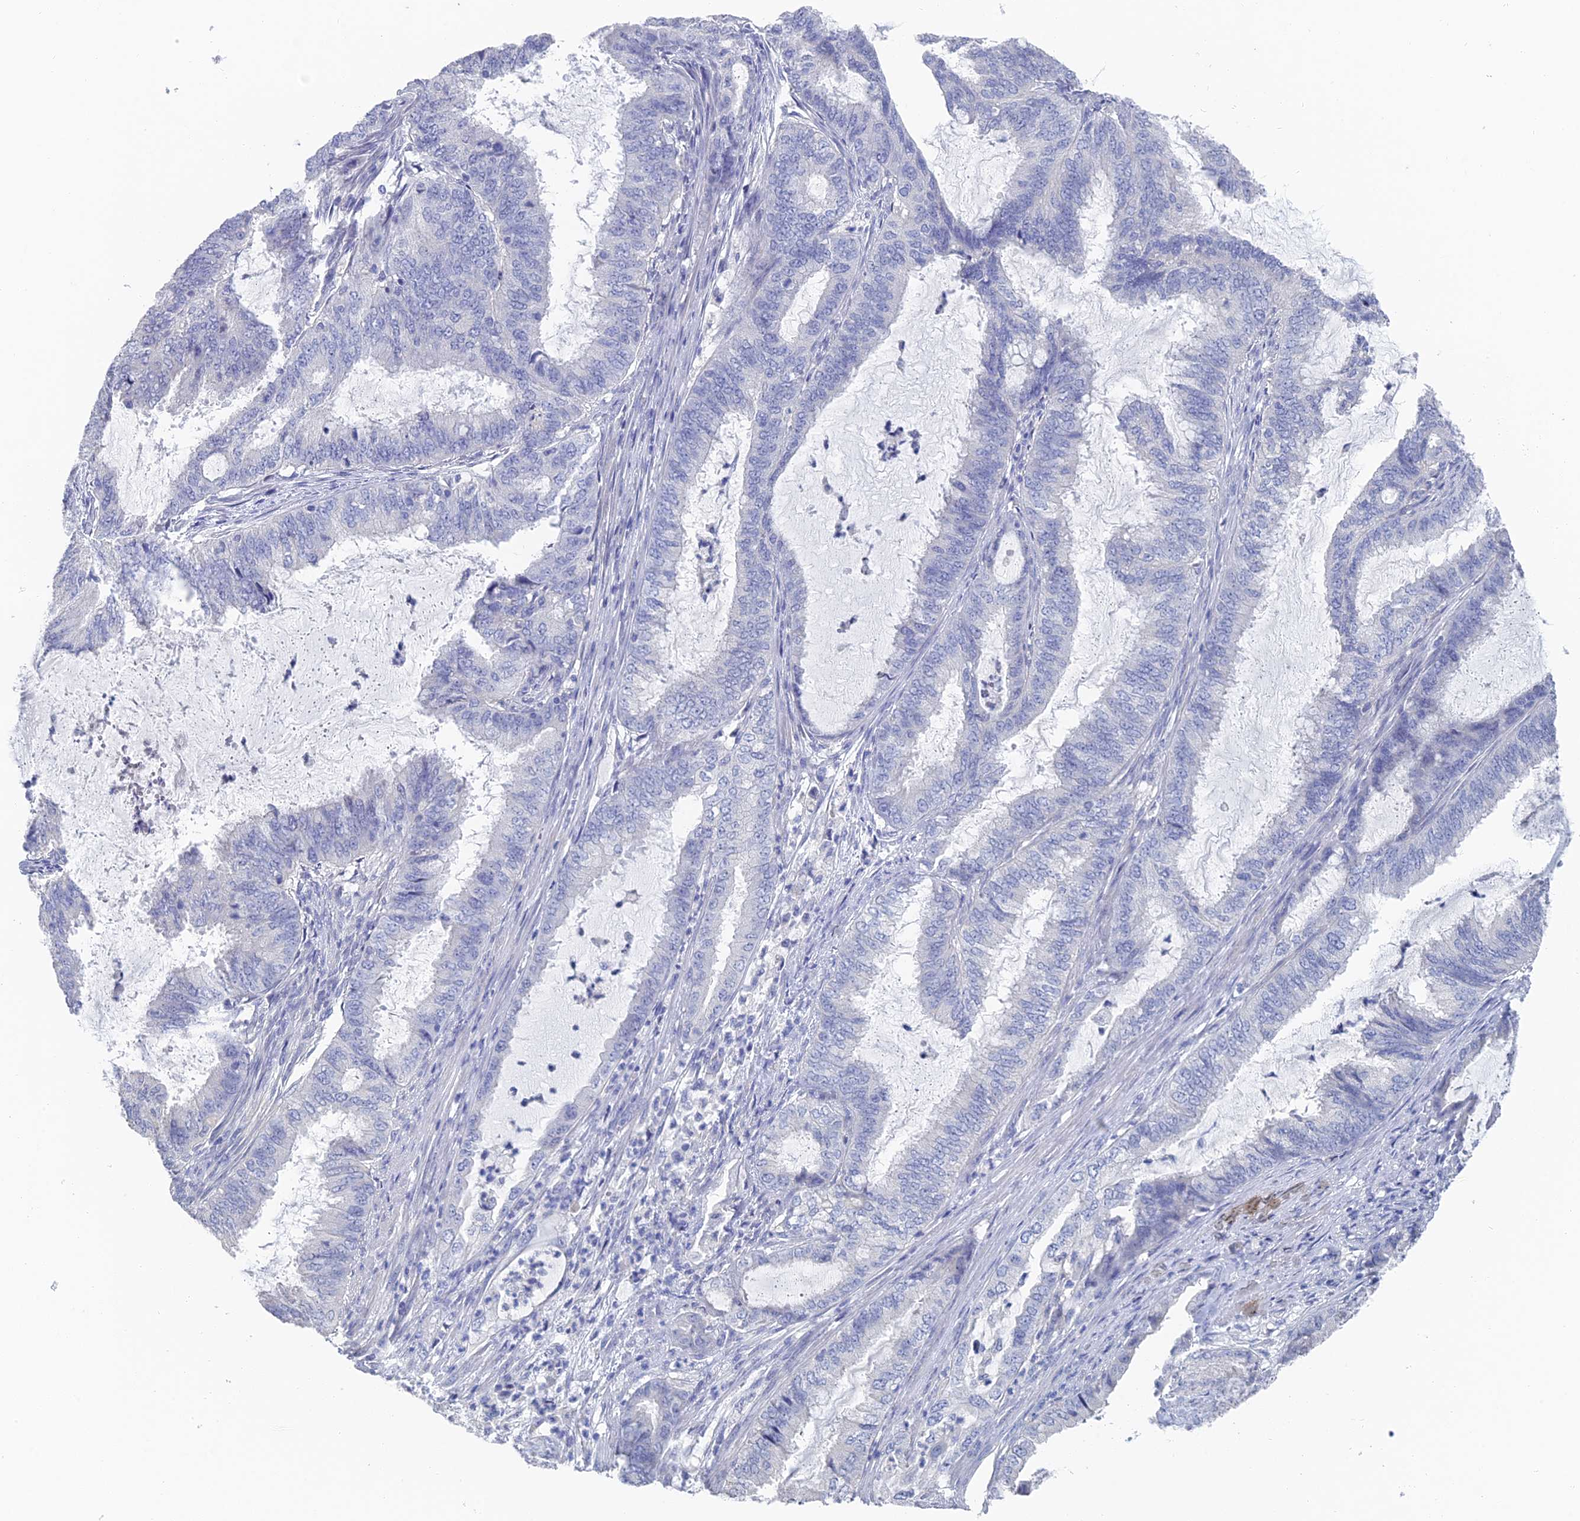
{"staining": {"intensity": "negative", "quantity": "none", "location": "none"}, "tissue": "endometrial cancer", "cell_type": "Tumor cells", "image_type": "cancer", "snomed": [{"axis": "morphology", "description": "Adenocarcinoma, NOS"}, {"axis": "topography", "description": "Endometrium"}], "caption": "Photomicrograph shows no significant protein positivity in tumor cells of adenocarcinoma (endometrial).", "gene": "GFAP", "patient": {"sex": "female", "age": 51}}